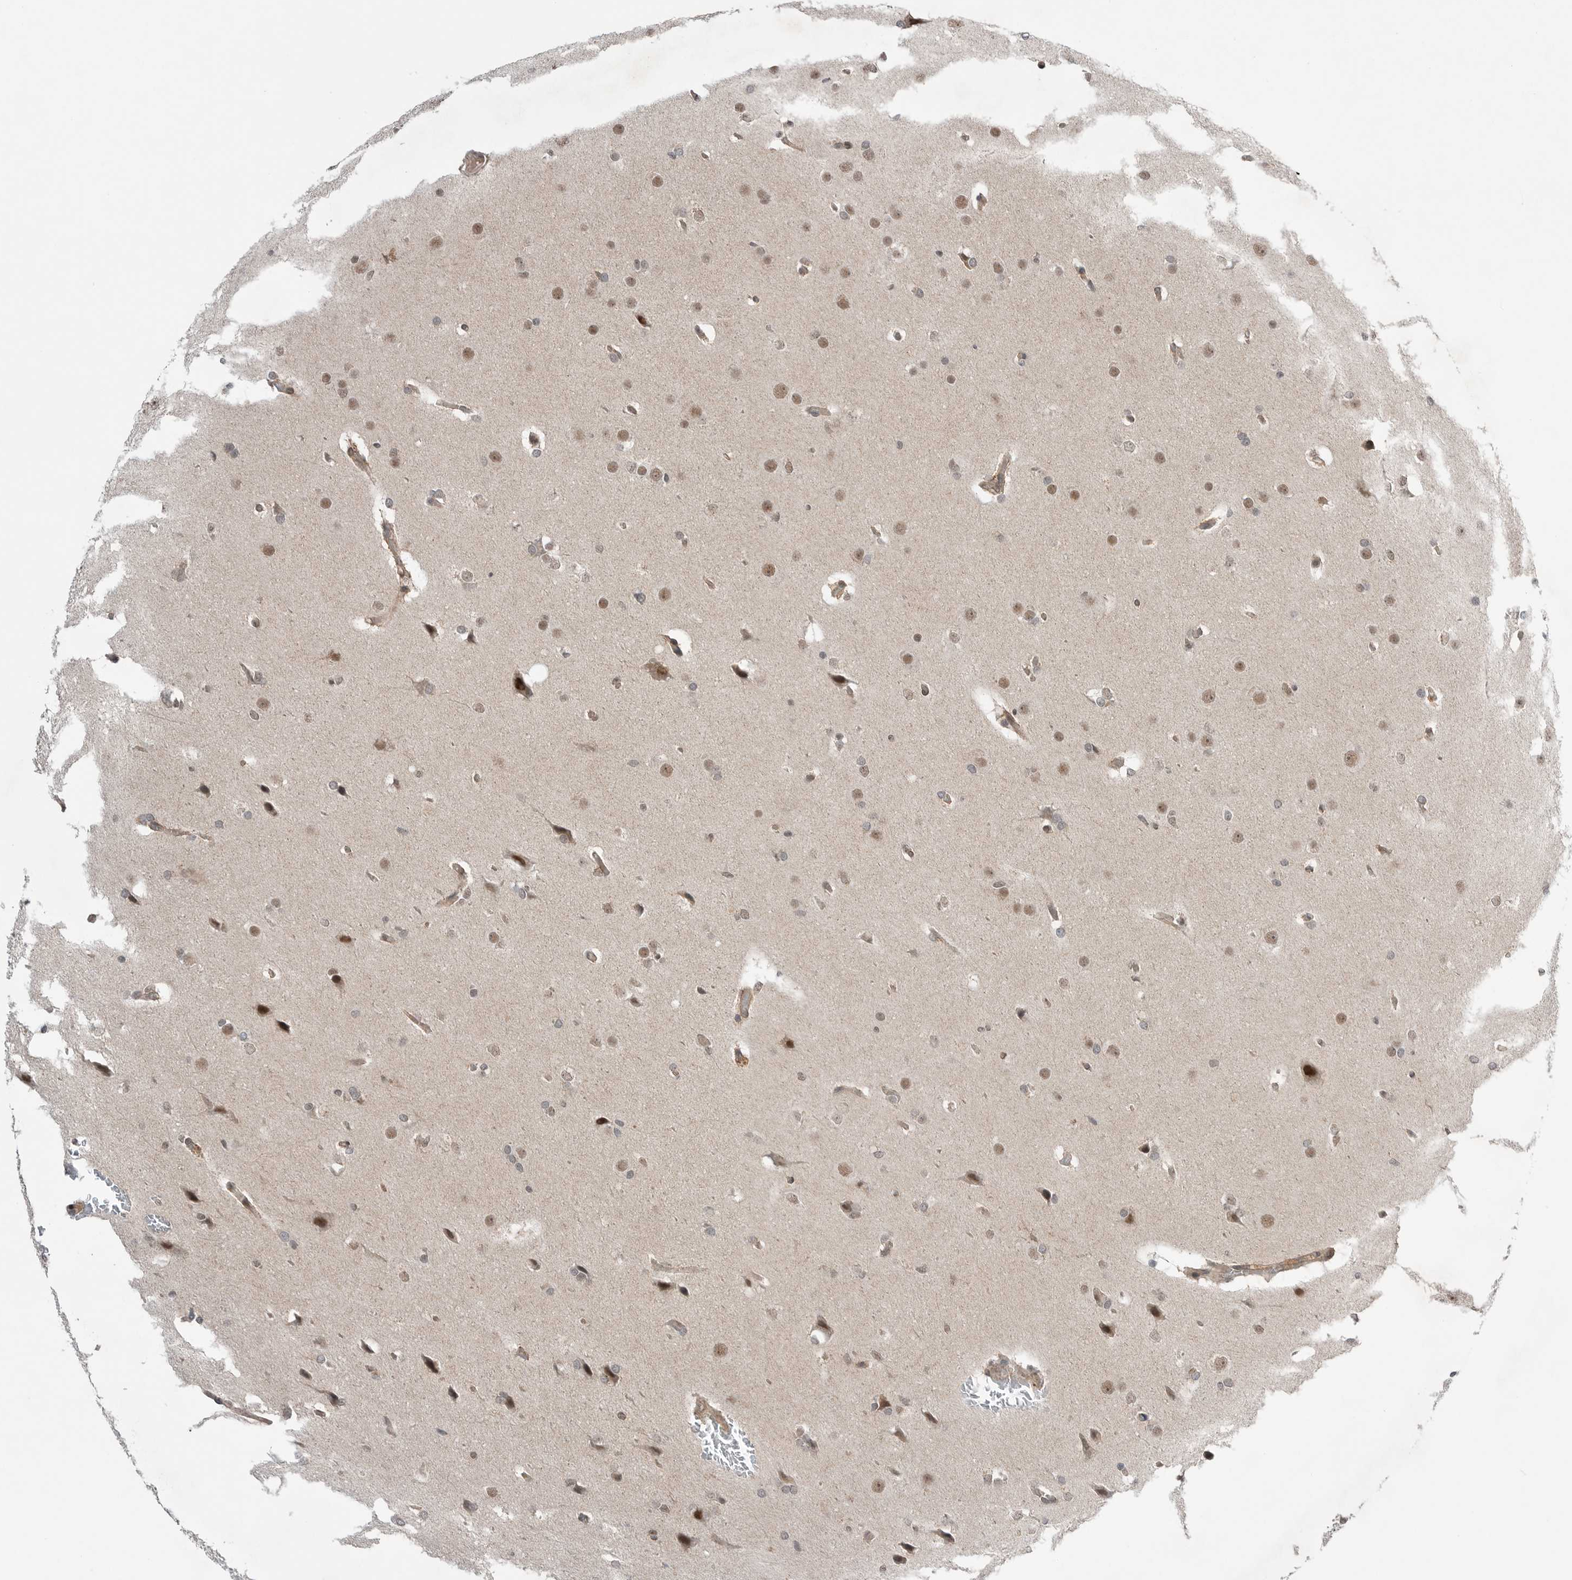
{"staining": {"intensity": "weak", "quantity": "25%-75%", "location": "nuclear"}, "tissue": "glioma", "cell_type": "Tumor cells", "image_type": "cancer", "snomed": [{"axis": "morphology", "description": "Glioma, malignant, Low grade"}, {"axis": "topography", "description": "Brain"}], "caption": "Brown immunohistochemical staining in human malignant glioma (low-grade) exhibits weak nuclear positivity in approximately 25%-75% of tumor cells.", "gene": "NTAQ1", "patient": {"sex": "female", "age": 37}}